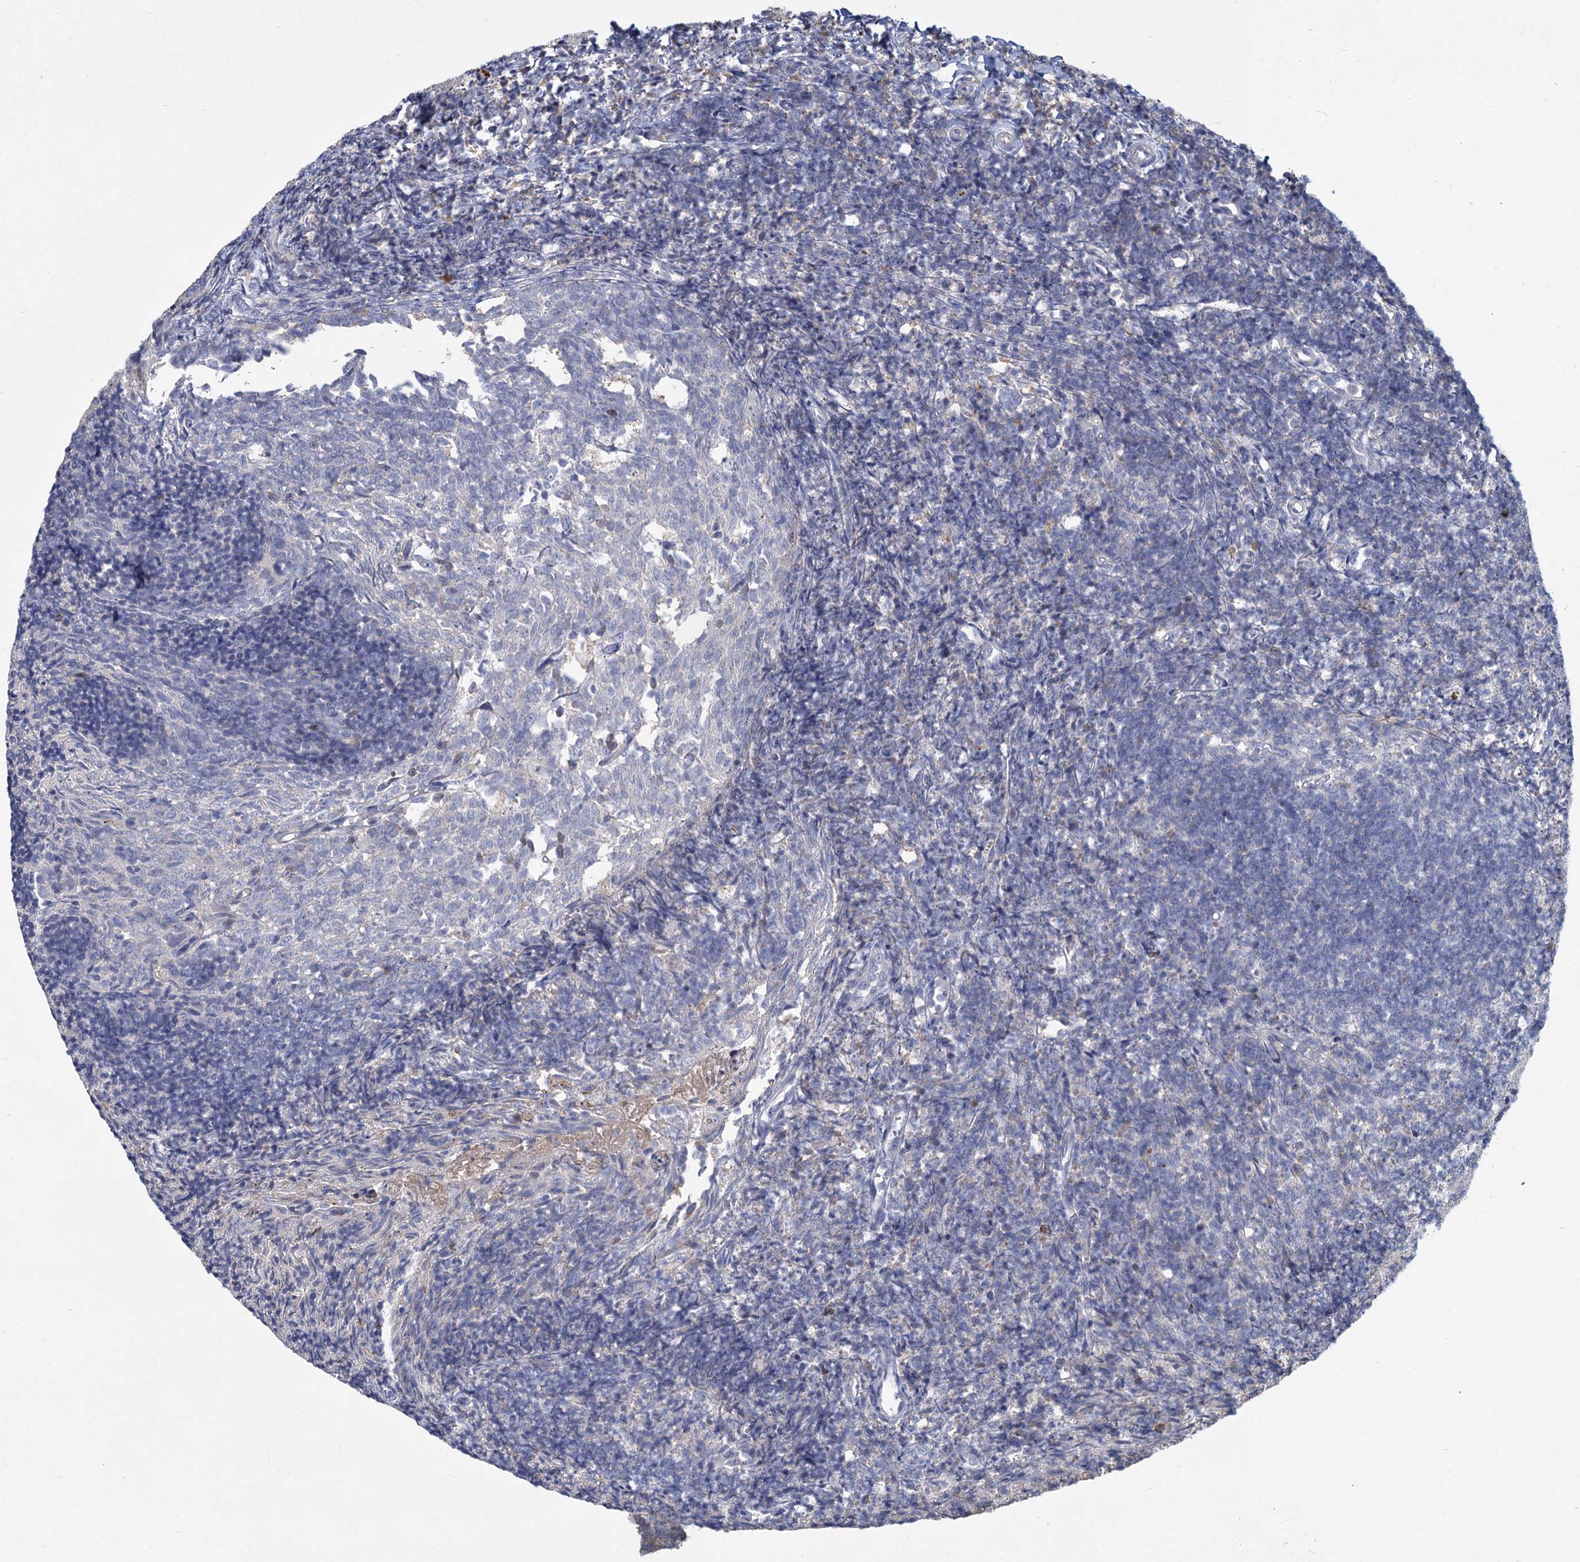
{"staining": {"intensity": "negative", "quantity": "none", "location": "none"}, "tissue": "tonsil", "cell_type": "Germinal center cells", "image_type": "normal", "snomed": [{"axis": "morphology", "description": "Normal tissue, NOS"}, {"axis": "topography", "description": "Tonsil"}], "caption": "Protein analysis of normal tonsil demonstrates no significant expression in germinal center cells.", "gene": "HES2", "patient": {"sex": "female", "age": 10}}